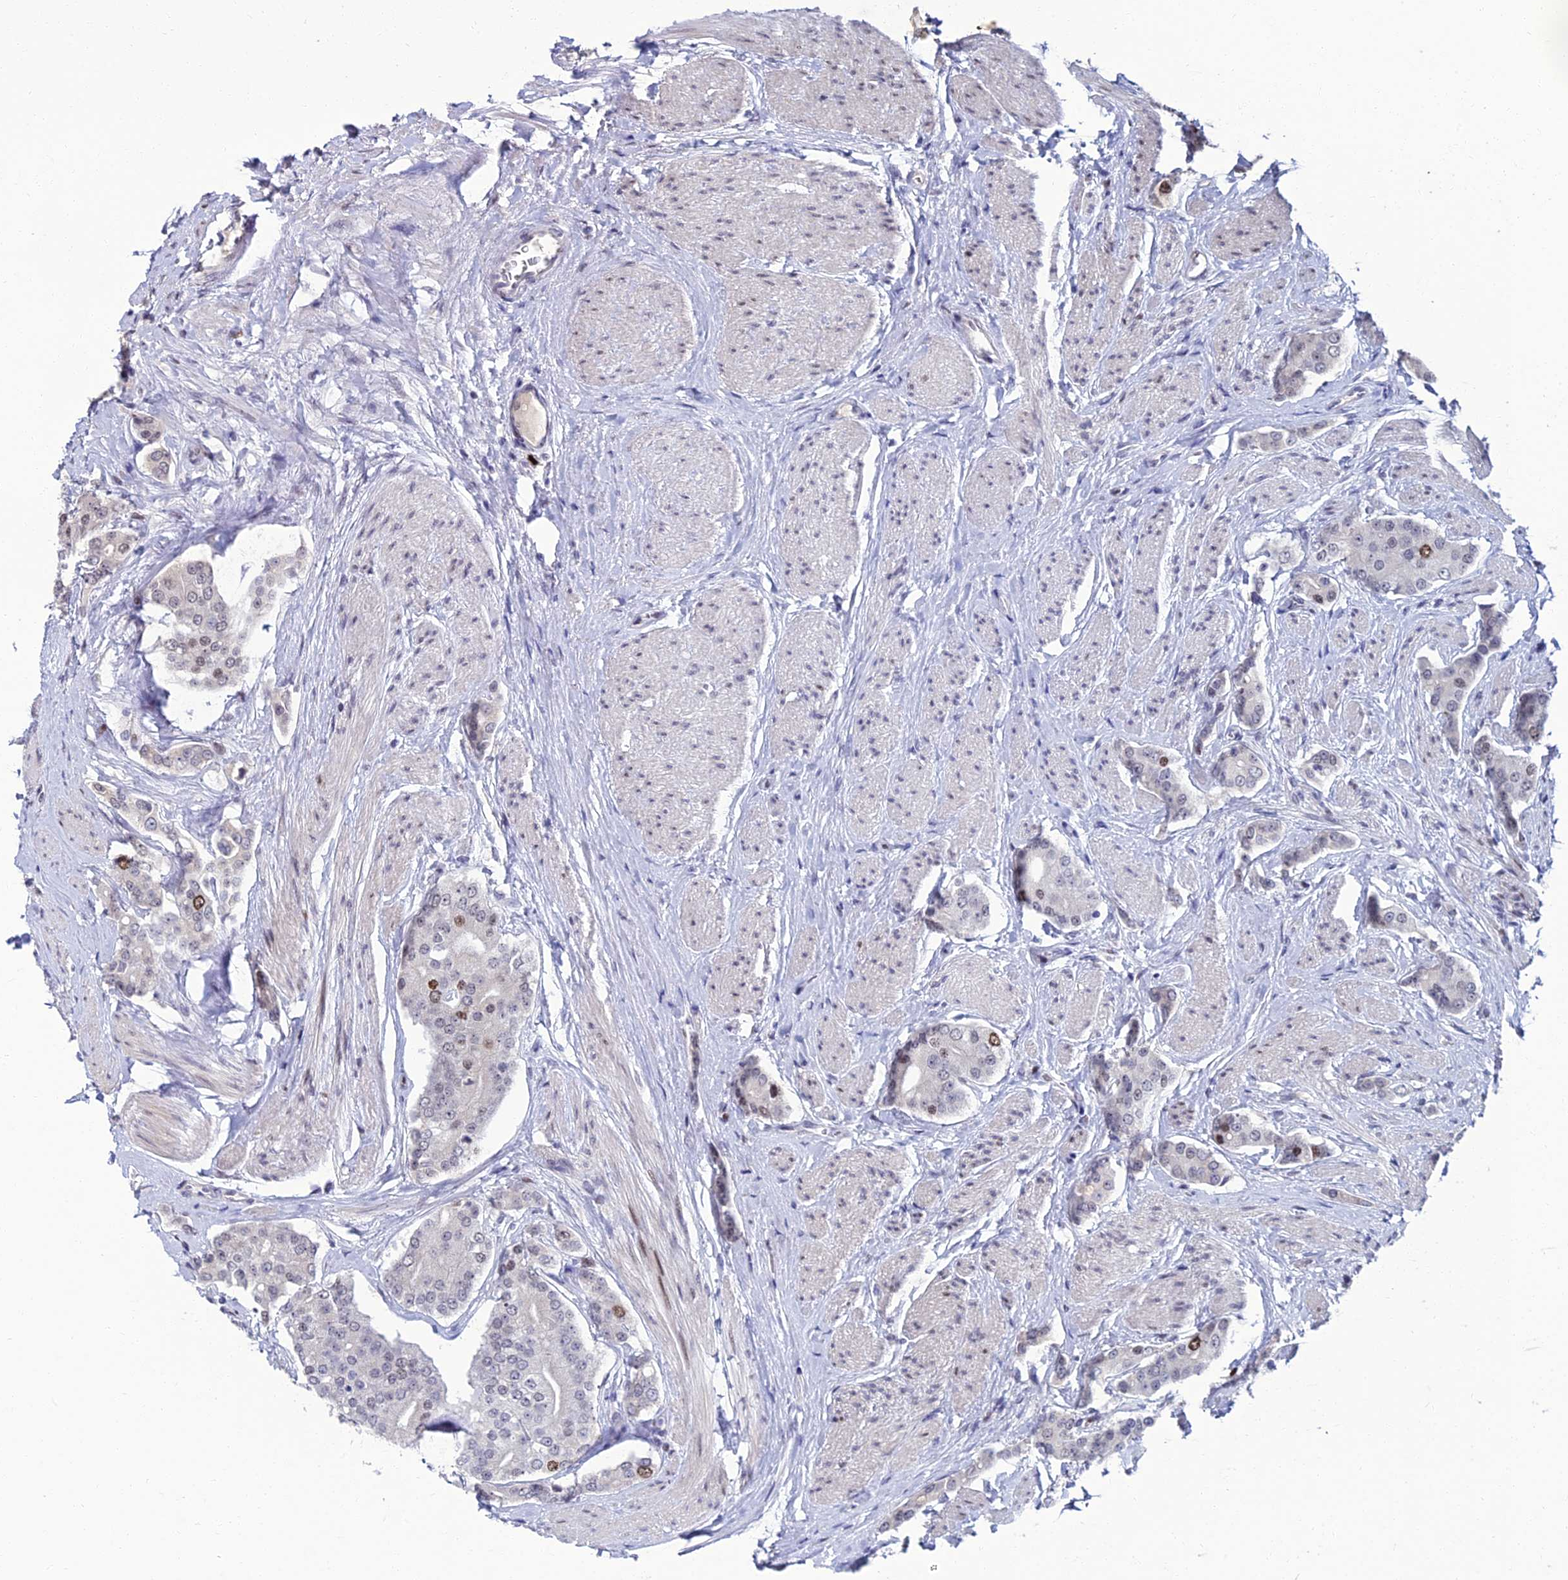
{"staining": {"intensity": "moderate", "quantity": "<25%", "location": "nuclear"}, "tissue": "prostate cancer", "cell_type": "Tumor cells", "image_type": "cancer", "snomed": [{"axis": "morphology", "description": "Adenocarcinoma, High grade"}, {"axis": "topography", "description": "Prostate"}], "caption": "Tumor cells display low levels of moderate nuclear staining in about <25% of cells in human prostate cancer (high-grade adenocarcinoma).", "gene": "TAF9B", "patient": {"sex": "male", "age": 71}}